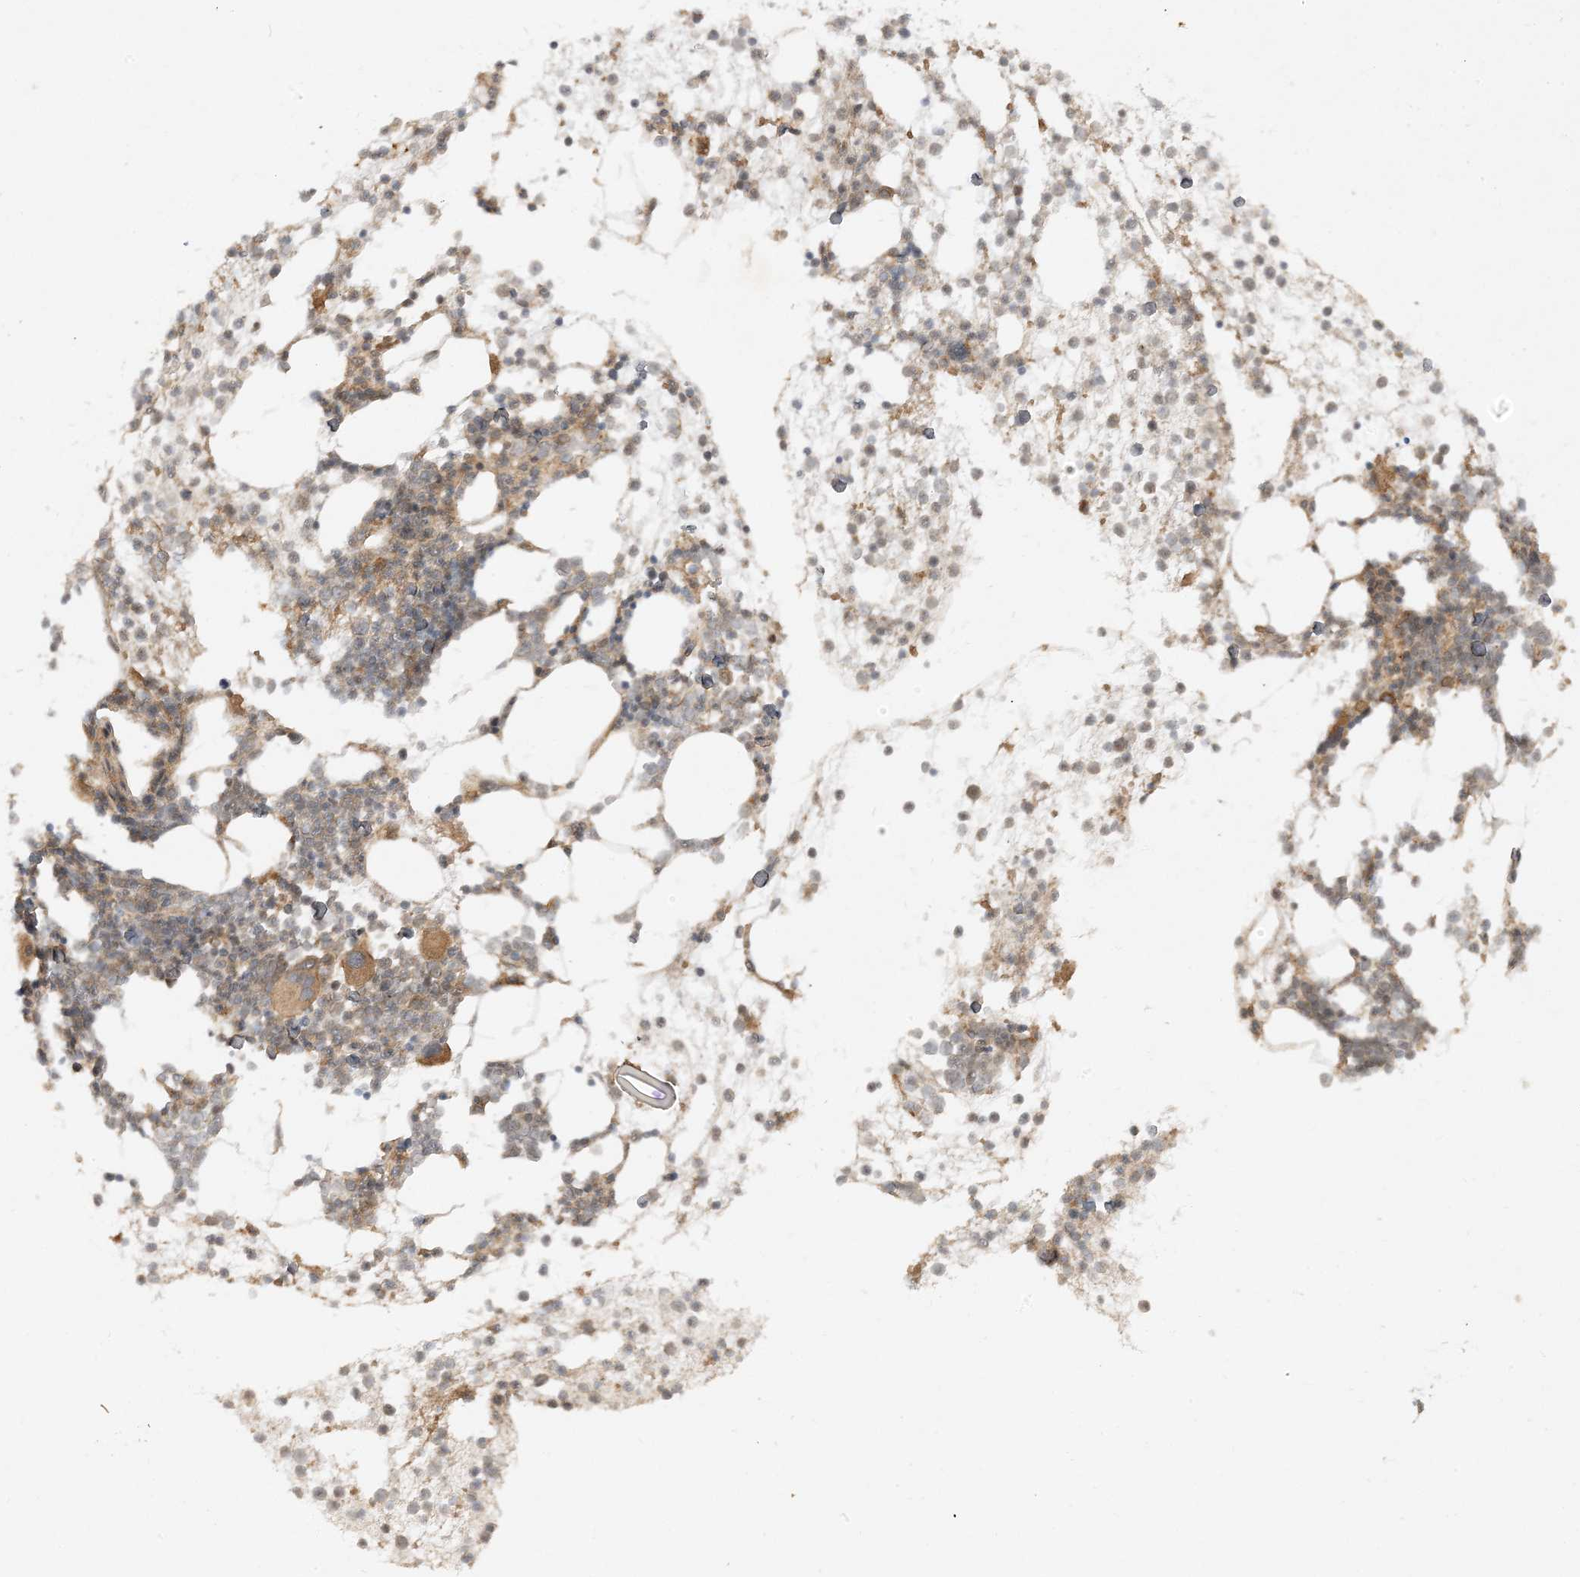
{"staining": {"intensity": "moderate", "quantity": ">75%", "location": "cytoplasmic/membranous"}, "tissue": "bone marrow", "cell_type": "Hematopoietic cells", "image_type": "normal", "snomed": [{"axis": "morphology", "description": "Normal tissue, NOS"}, {"axis": "topography", "description": "Bone marrow"}], "caption": "The immunohistochemical stain shows moderate cytoplasmic/membranous staining in hematopoietic cells of unremarkable bone marrow.", "gene": "XRN1", "patient": {"sex": "male", "age": 54}}